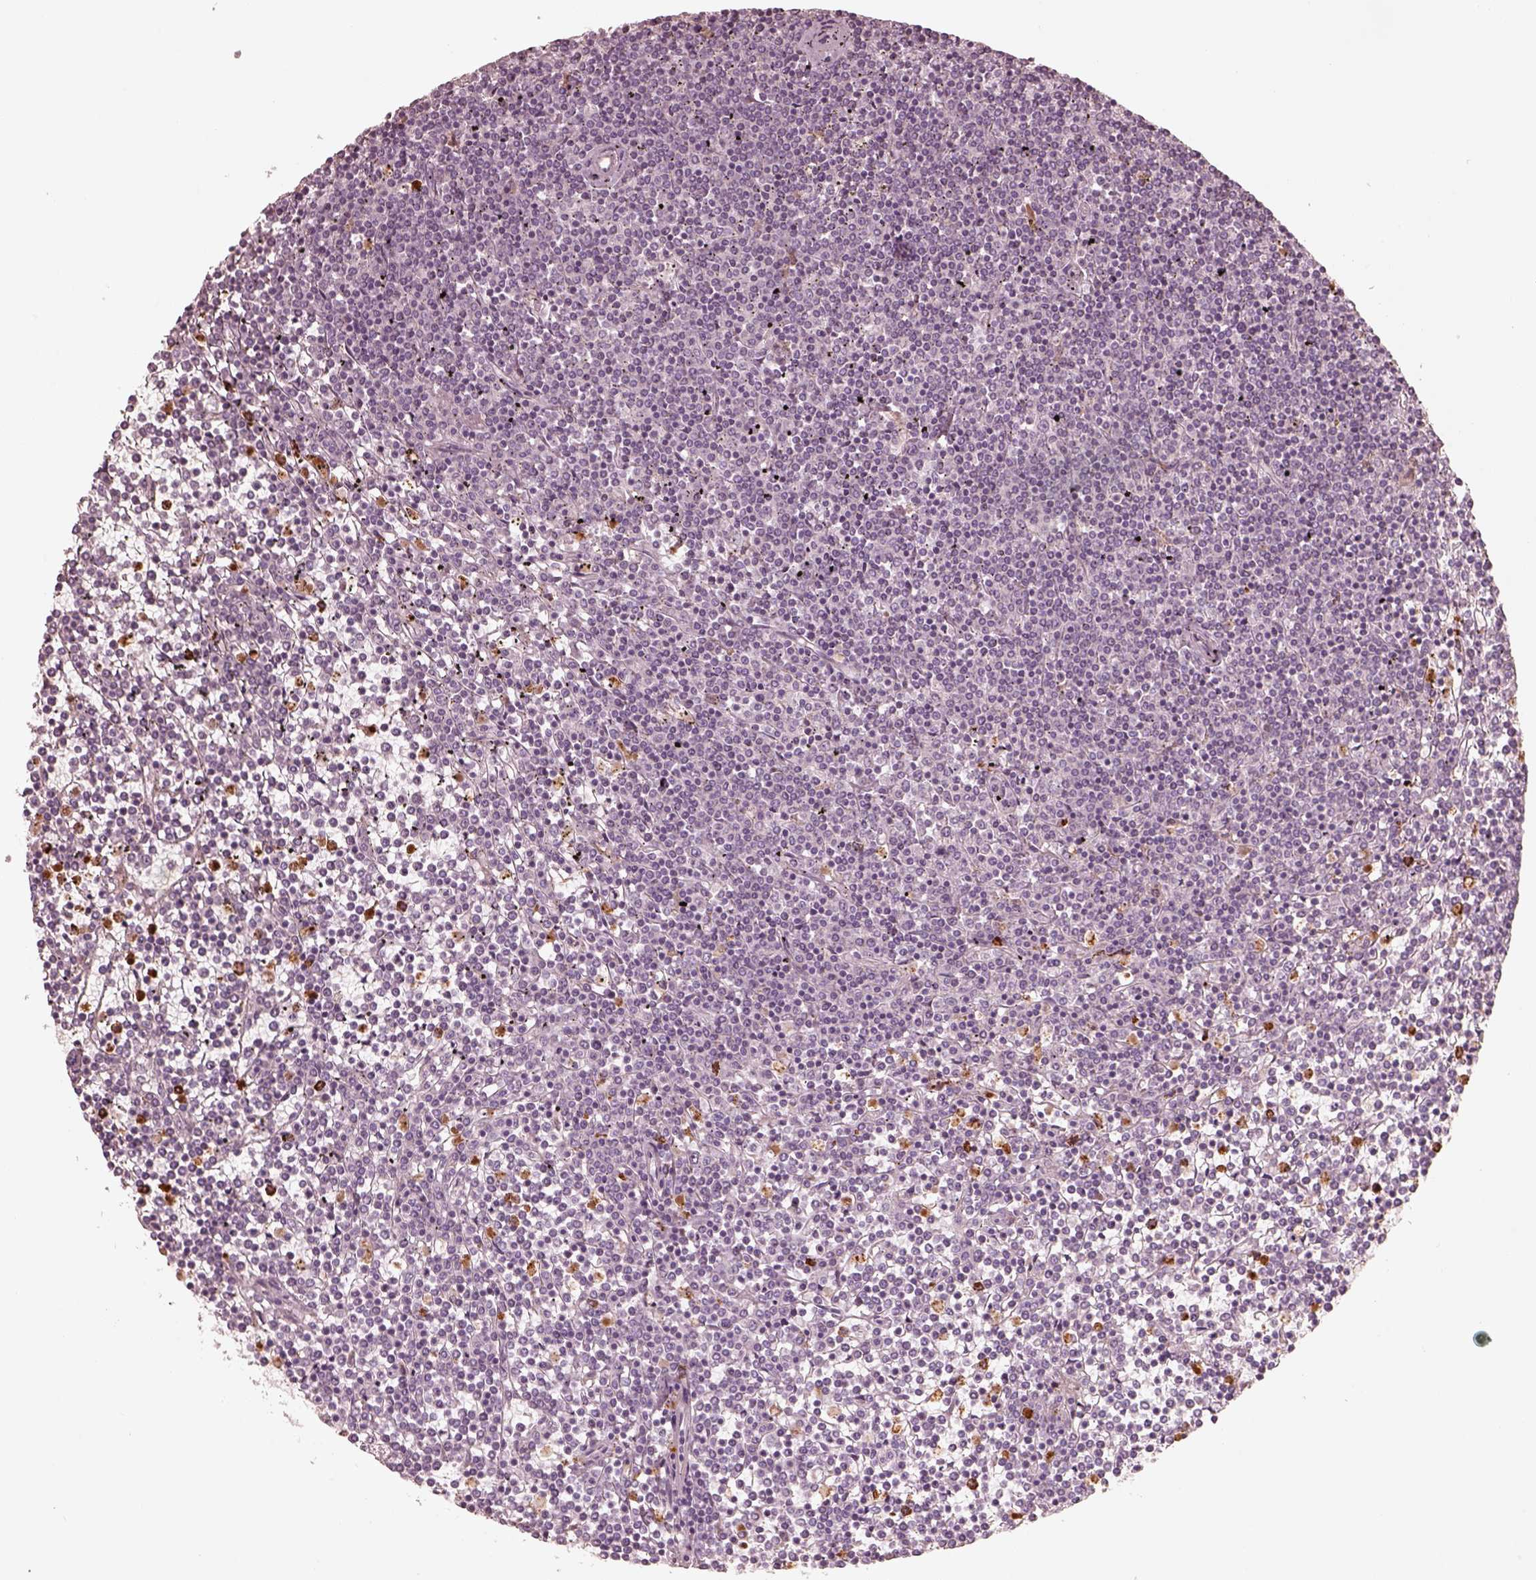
{"staining": {"intensity": "negative", "quantity": "none", "location": "none"}, "tissue": "lymphoma", "cell_type": "Tumor cells", "image_type": "cancer", "snomed": [{"axis": "morphology", "description": "Malignant lymphoma, non-Hodgkin's type, Low grade"}, {"axis": "topography", "description": "Spleen"}], "caption": "Human lymphoma stained for a protein using immunohistochemistry reveals no positivity in tumor cells.", "gene": "ABCA7", "patient": {"sex": "female", "age": 19}}